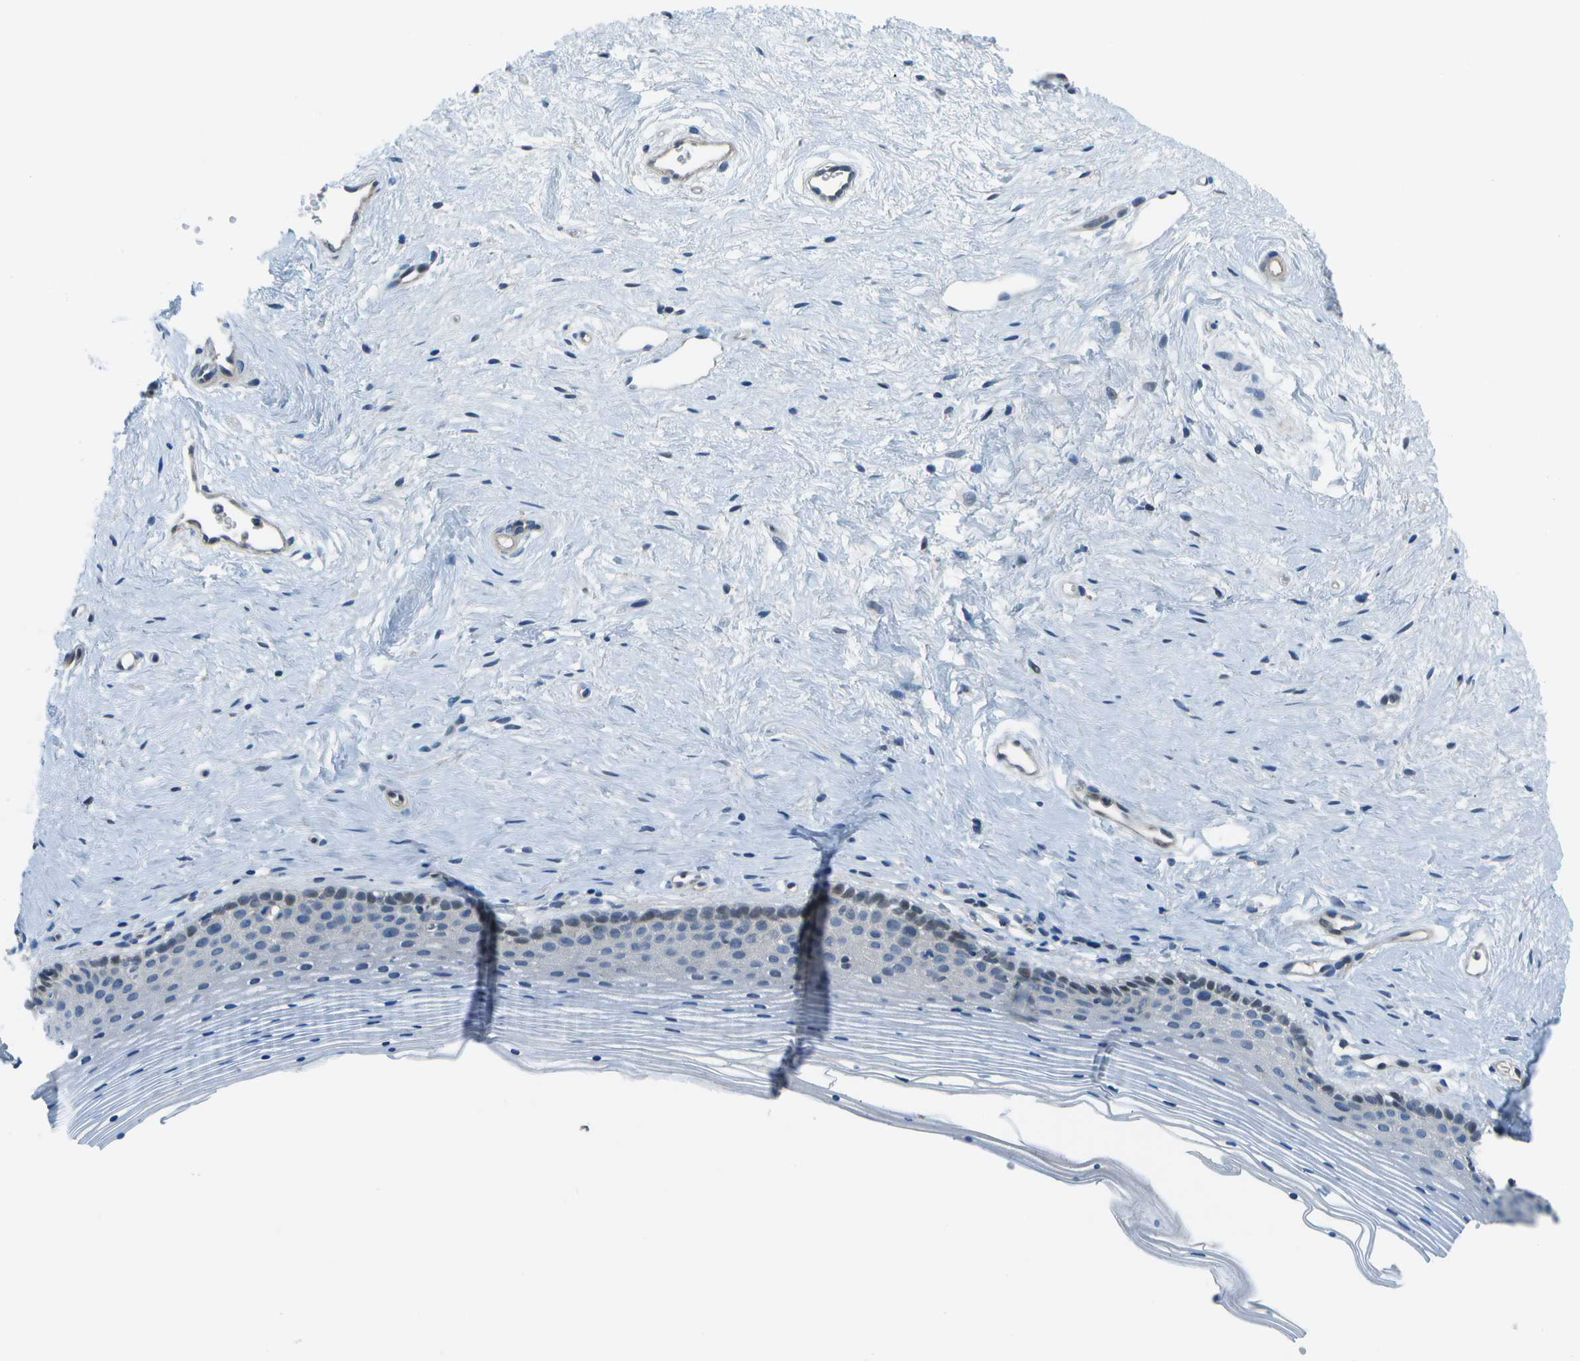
{"staining": {"intensity": "weak", "quantity": "<25%", "location": "cytoplasmic/membranous"}, "tissue": "vagina", "cell_type": "Squamous epithelial cells", "image_type": "normal", "snomed": [{"axis": "morphology", "description": "Normal tissue, NOS"}, {"axis": "topography", "description": "Vagina"}], "caption": "Immunohistochemistry (IHC) histopathology image of normal vagina: human vagina stained with DAB shows no significant protein staining in squamous epithelial cells.", "gene": "ENPP5", "patient": {"sex": "female", "age": 32}}